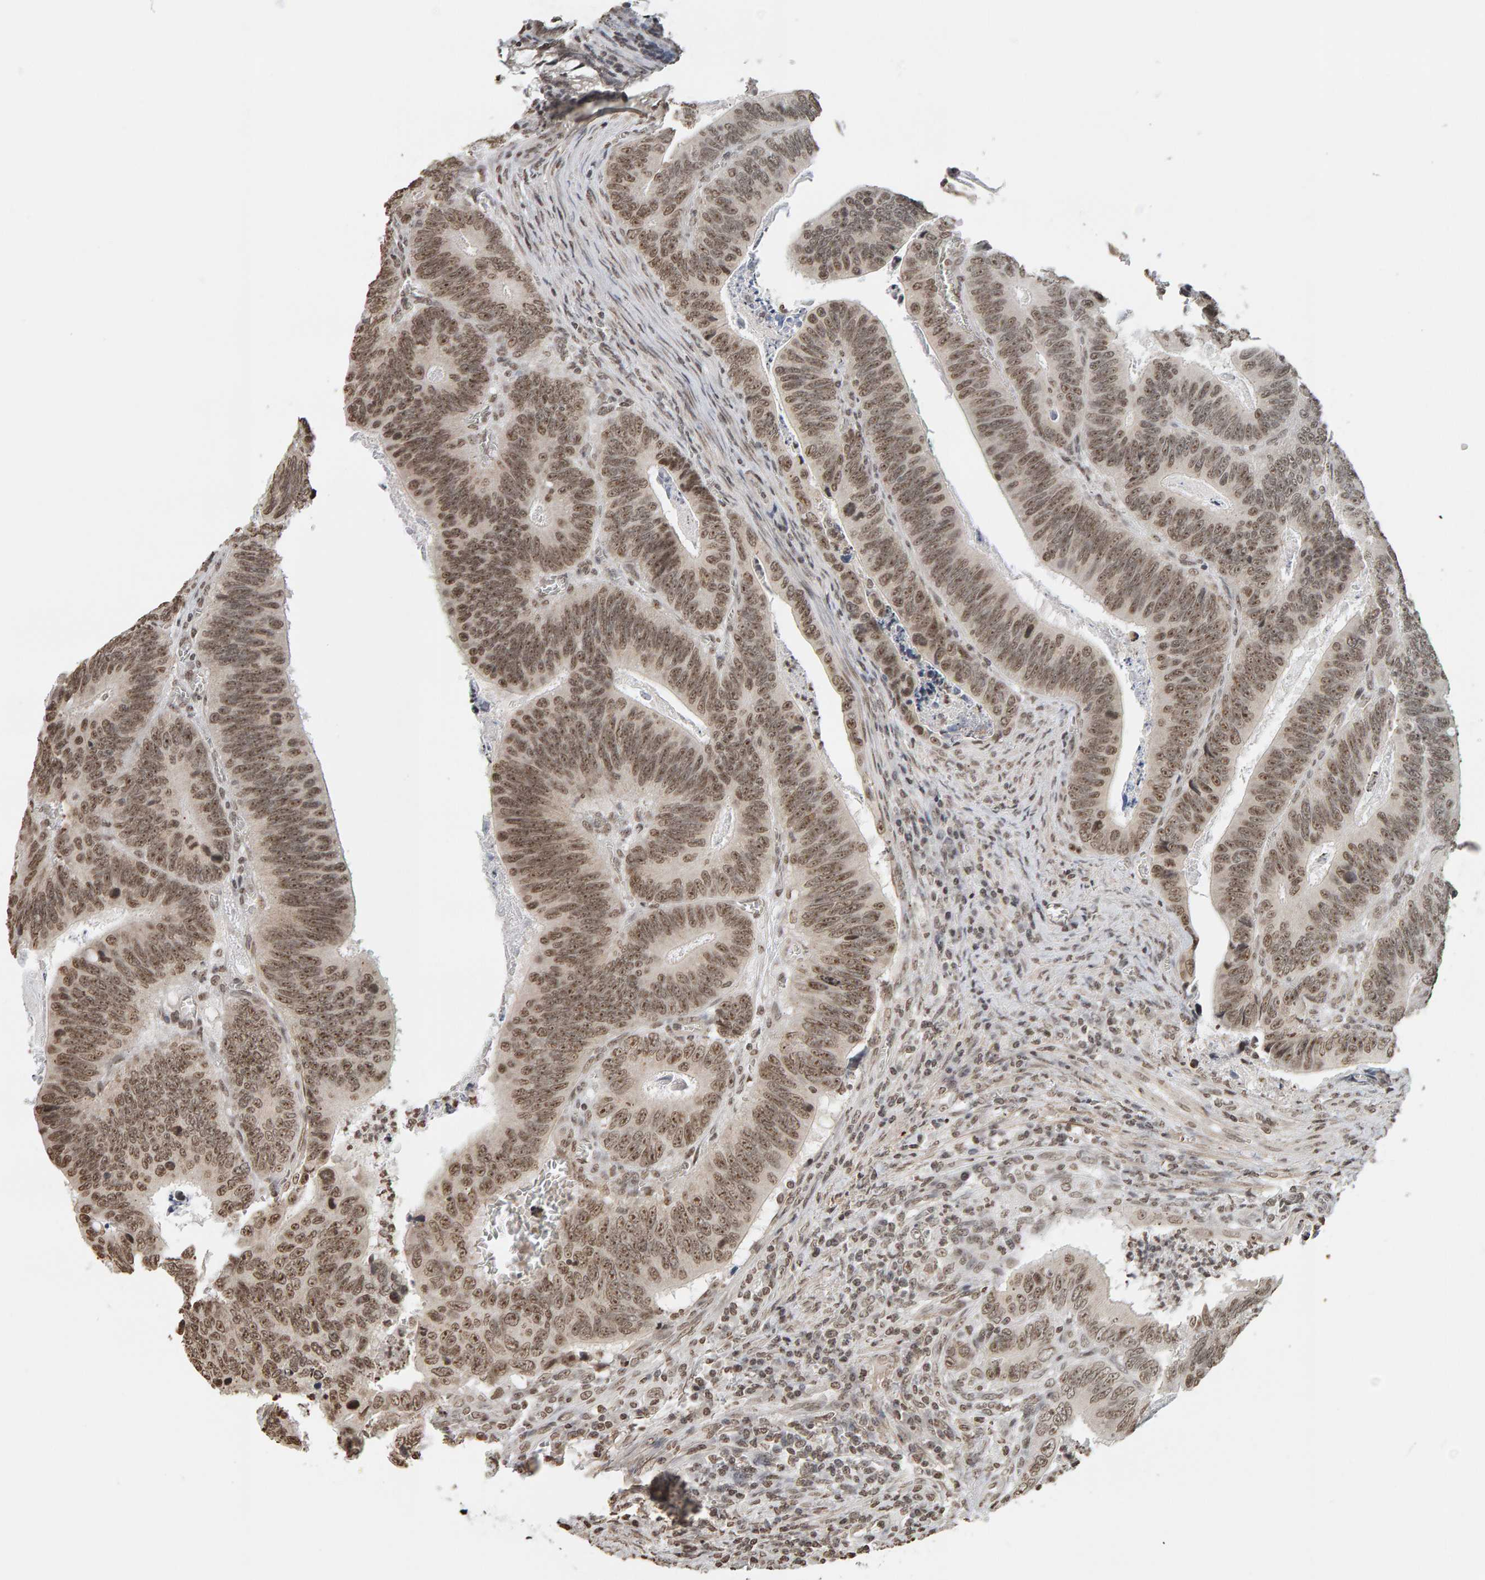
{"staining": {"intensity": "moderate", "quantity": ">75%", "location": "nuclear"}, "tissue": "colorectal cancer", "cell_type": "Tumor cells", "image_type": "cancer", "snomed": [{"axis": "morphology", "description": "Inflammation, NOS"}, {"axis": "morphology", "description": "Adenocarcinoma, NOS"}, {"axis": "topography", "description": "Colon"}], "caption": "Immunohistochemical staining of colorectal adenocarcinoma reveals medium levels of moderate nuclear expression in about >75% of tumor cells.", "gene": "AFF4", "patient": {"sex": "male", "age": 72}}